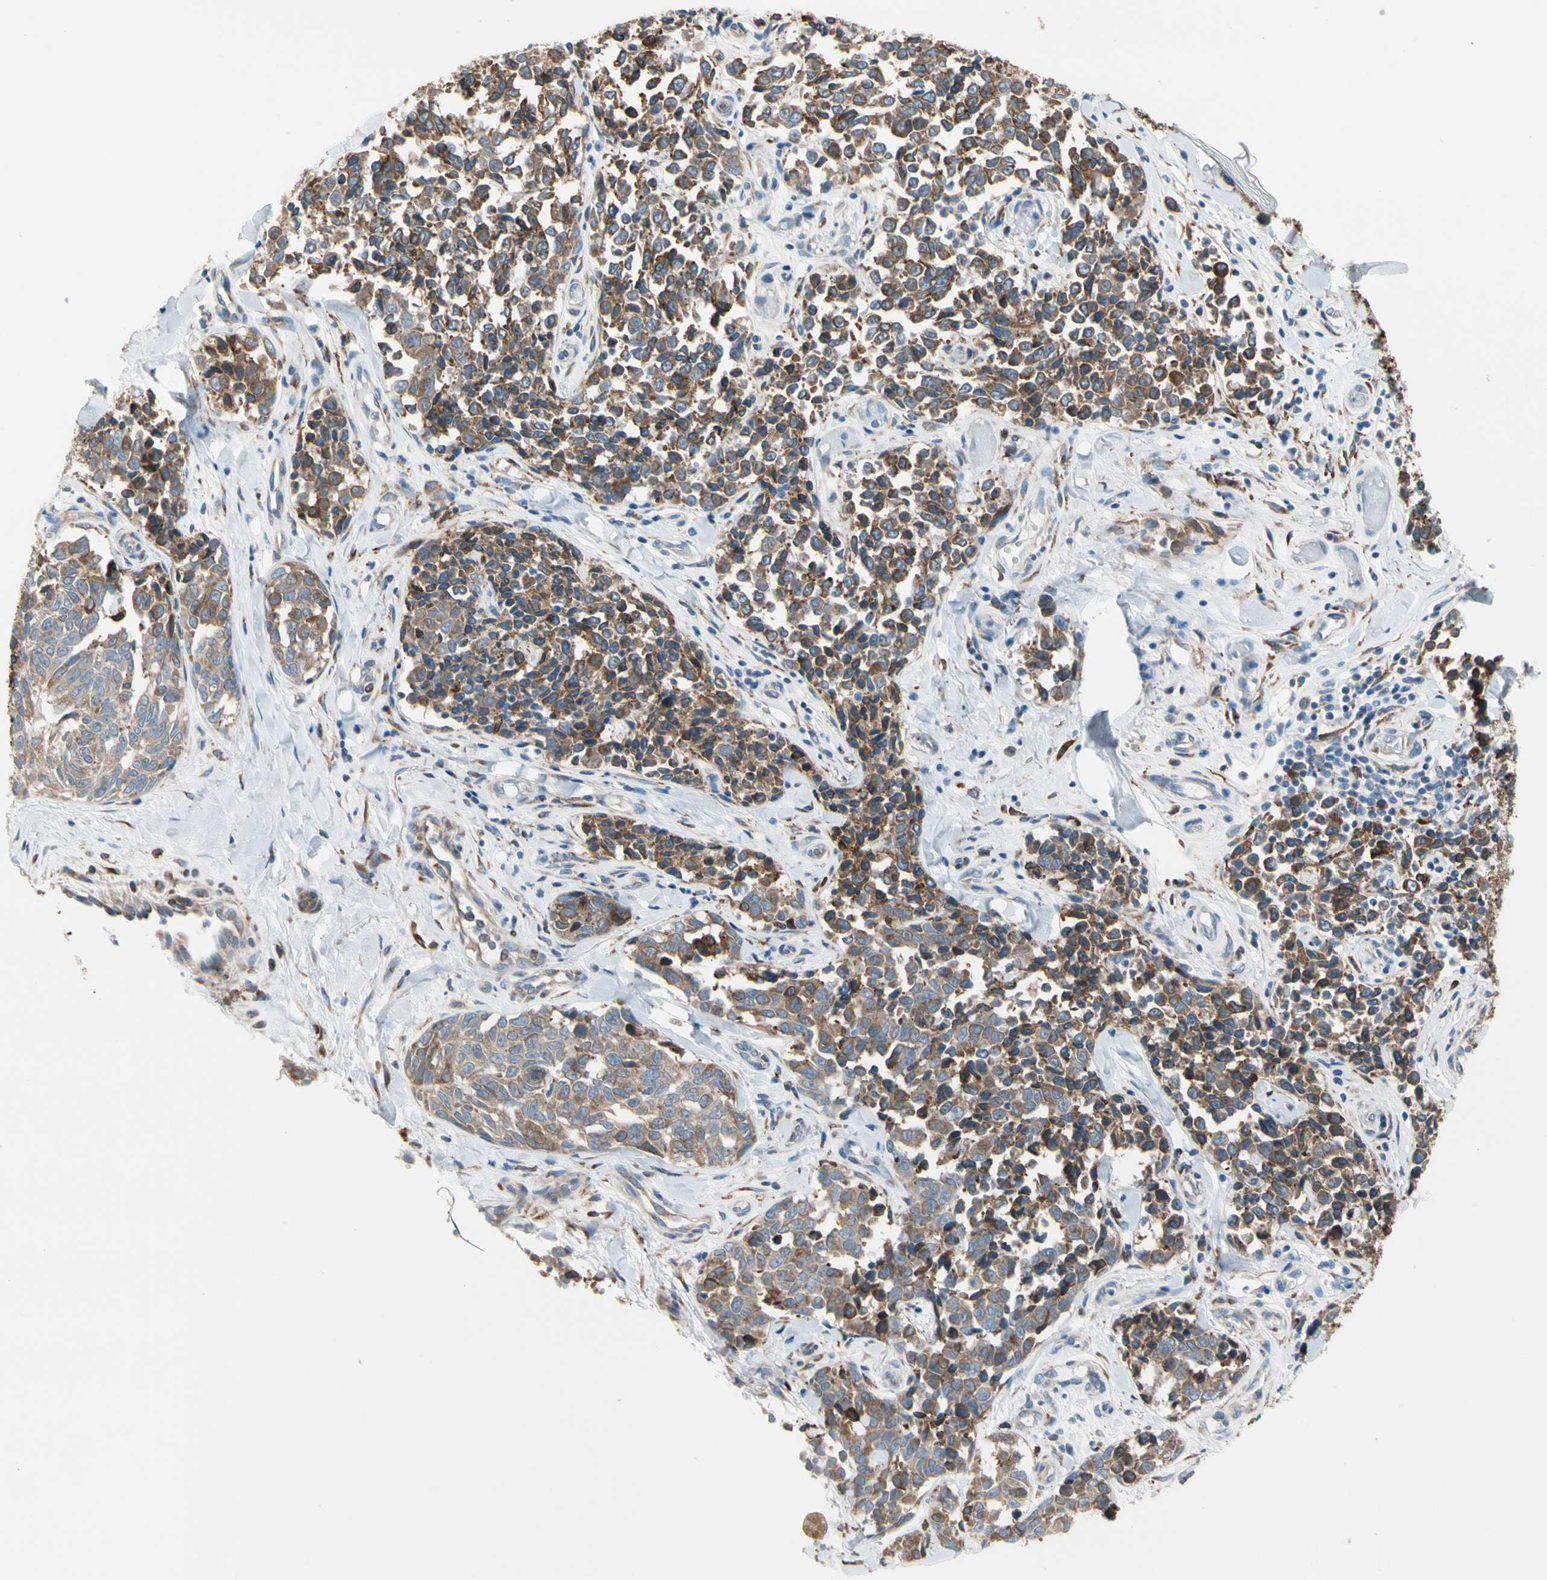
{"staining": {"intensity": "moderate", "quantity": ">75%", "location": "cytoplasmic/membranous"}, "tissue": "melanoma", "cell_type": "Tumor cells", "image_type": "cancer", "snomed": [{"axis": "morphology", "description": "Malignant melanoma, NOS"}, {"axis": "topography", "description": "Skin"}], "caption": "Melanoma stained for a protein (brown) shows moderate cytoplasmic/membranous positive staining in approximately >75% of tumor cells.", "gene": "LRPAP1", "patient": {"sex": "female", "age": 64}}